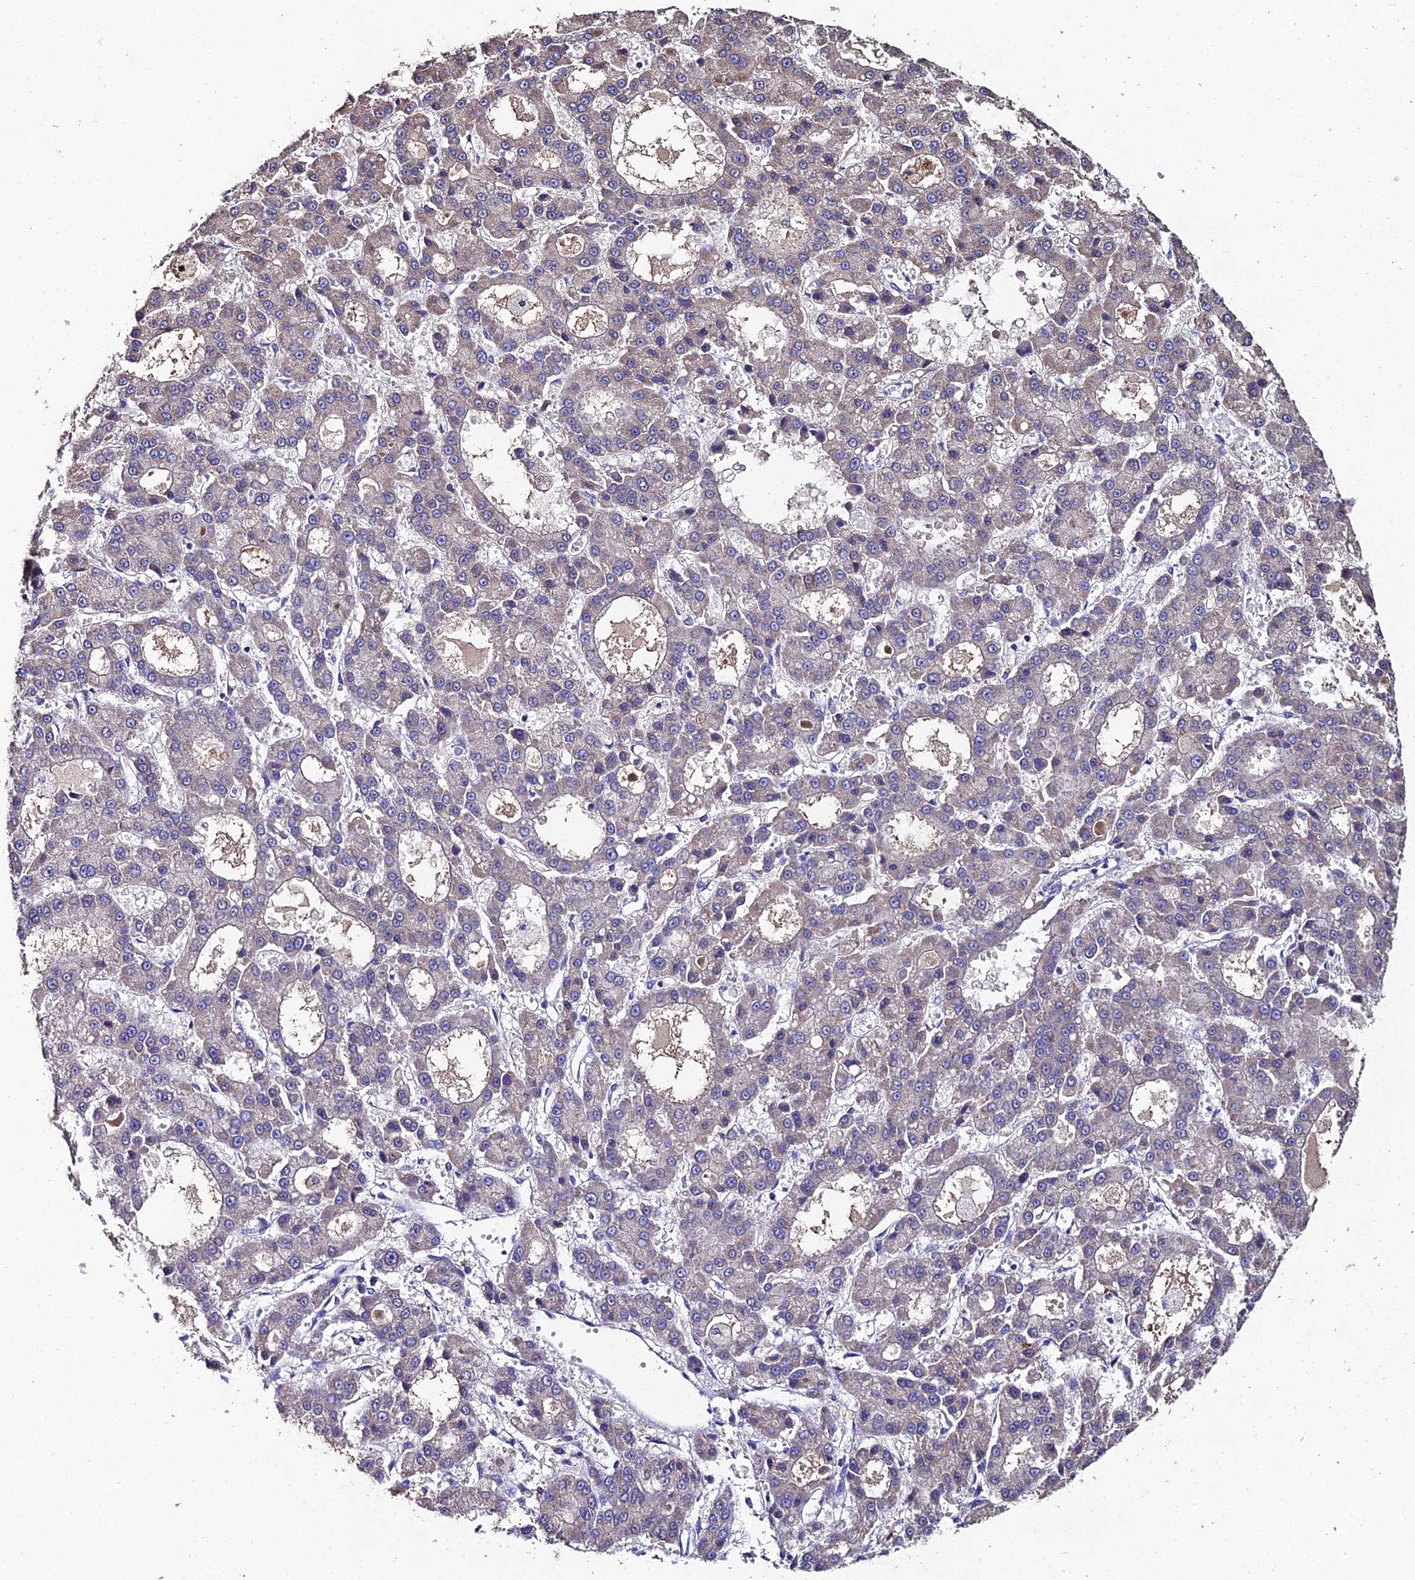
{"staining": {"intensity": "weak", "quantity": "<25%", "location": "cytoplasmic/membranous"}, "tissue": "liver cancer", "cell_type": "Tumor cells", "image_type": "cancer", "snomed": [{"axis": "morphology", "description": "Carcinoma, Hepatocellular, NOS"}, {"axis": "topography", "description": "Liver"}], "caption": "An image of liver cancer (hepatocellular carcinoma) stained for a protein displays no brown staining in tumor cells.", "gene": "ESRRG", "patient": {"sex": "male", "age": 70}}